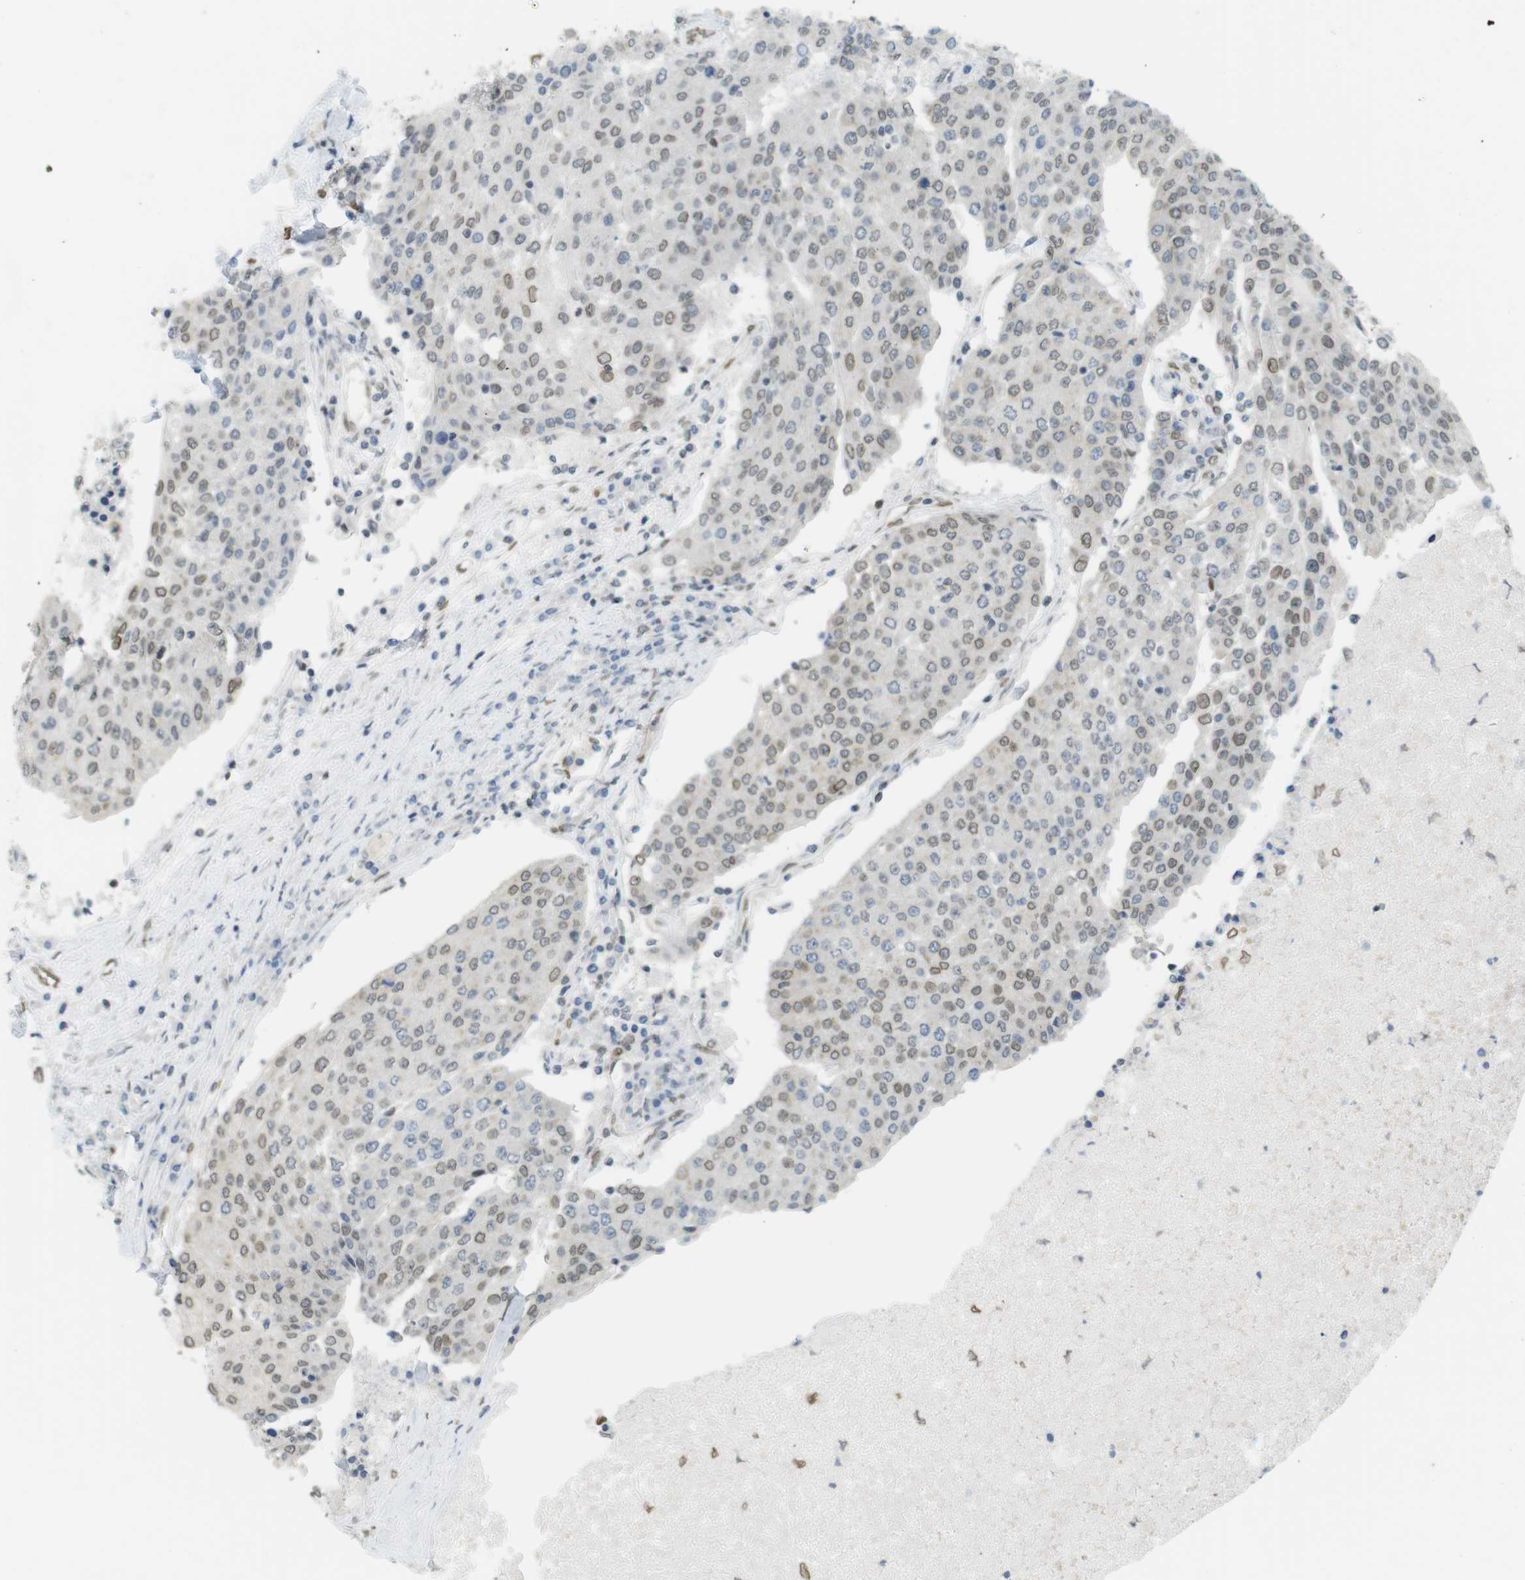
{"staining": {"intensity": "moderate", "quantity": ">75%", "location": "cytoplasmic/membranous,nuclear"}, "tissue": "urothelial cancer", "cell_type": "Tumor cells", "image_type": "cancer", "snomed": [{"axis": "morphology", "description": "Urothelial carcinoma, High grade"}, {"axis": "topography", "description": "Urinary bladder"}], "caption": "An immunohistochemistry (IHC) histopathology image of tumor tissue is shown. Protein staining in brown labels moderate cytoplasmic/membranous and nuclear positivity in urothelial cancer within tumor cells.", "gene": "ARL6IP6", "patient": {"sex": "female", "age": 85}}